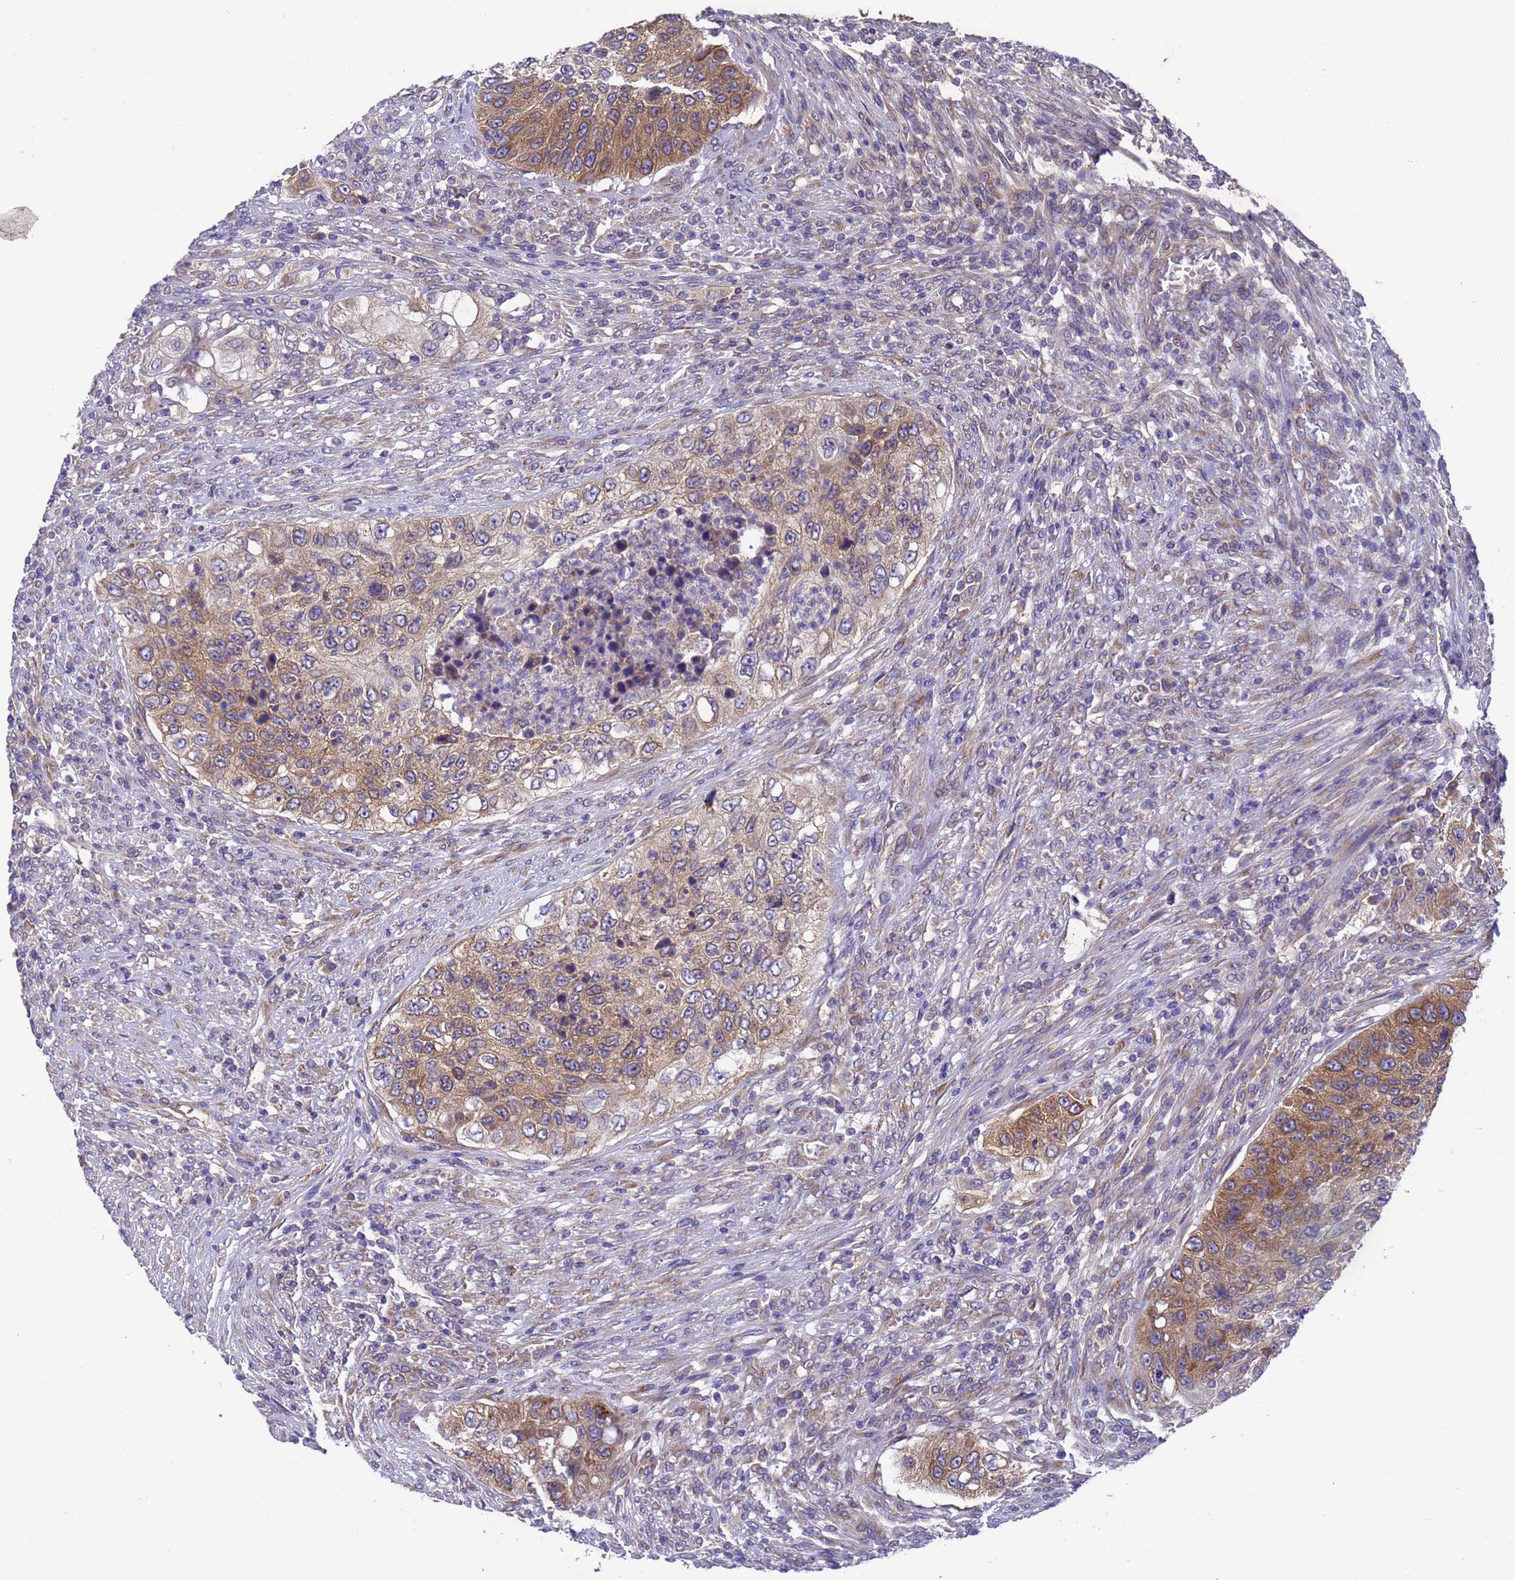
{"staining": {"intensity": "moderate", "quantity": ">75%", "location": "cytoplasmic/membranous"}, "tissue": "urothelial cancer", "cell_type": "Tumor cells", "image_type": "cancer", "snomed": [{"axis": "morphology", "description": "Urothelial carcinoma, High grade"}, {"axis": "topography", "description": "Urinary bladder"}], "caption": "This image demonstrates immunohistochemistry (IHC) staining of urothelial carcinoma (high-grade), with medium moderate cytoplasmic/membranous staining in about >75% of tumor cells.", "gene": "DCAF12L2", "patient": {"sex": "female", "age": 60}}